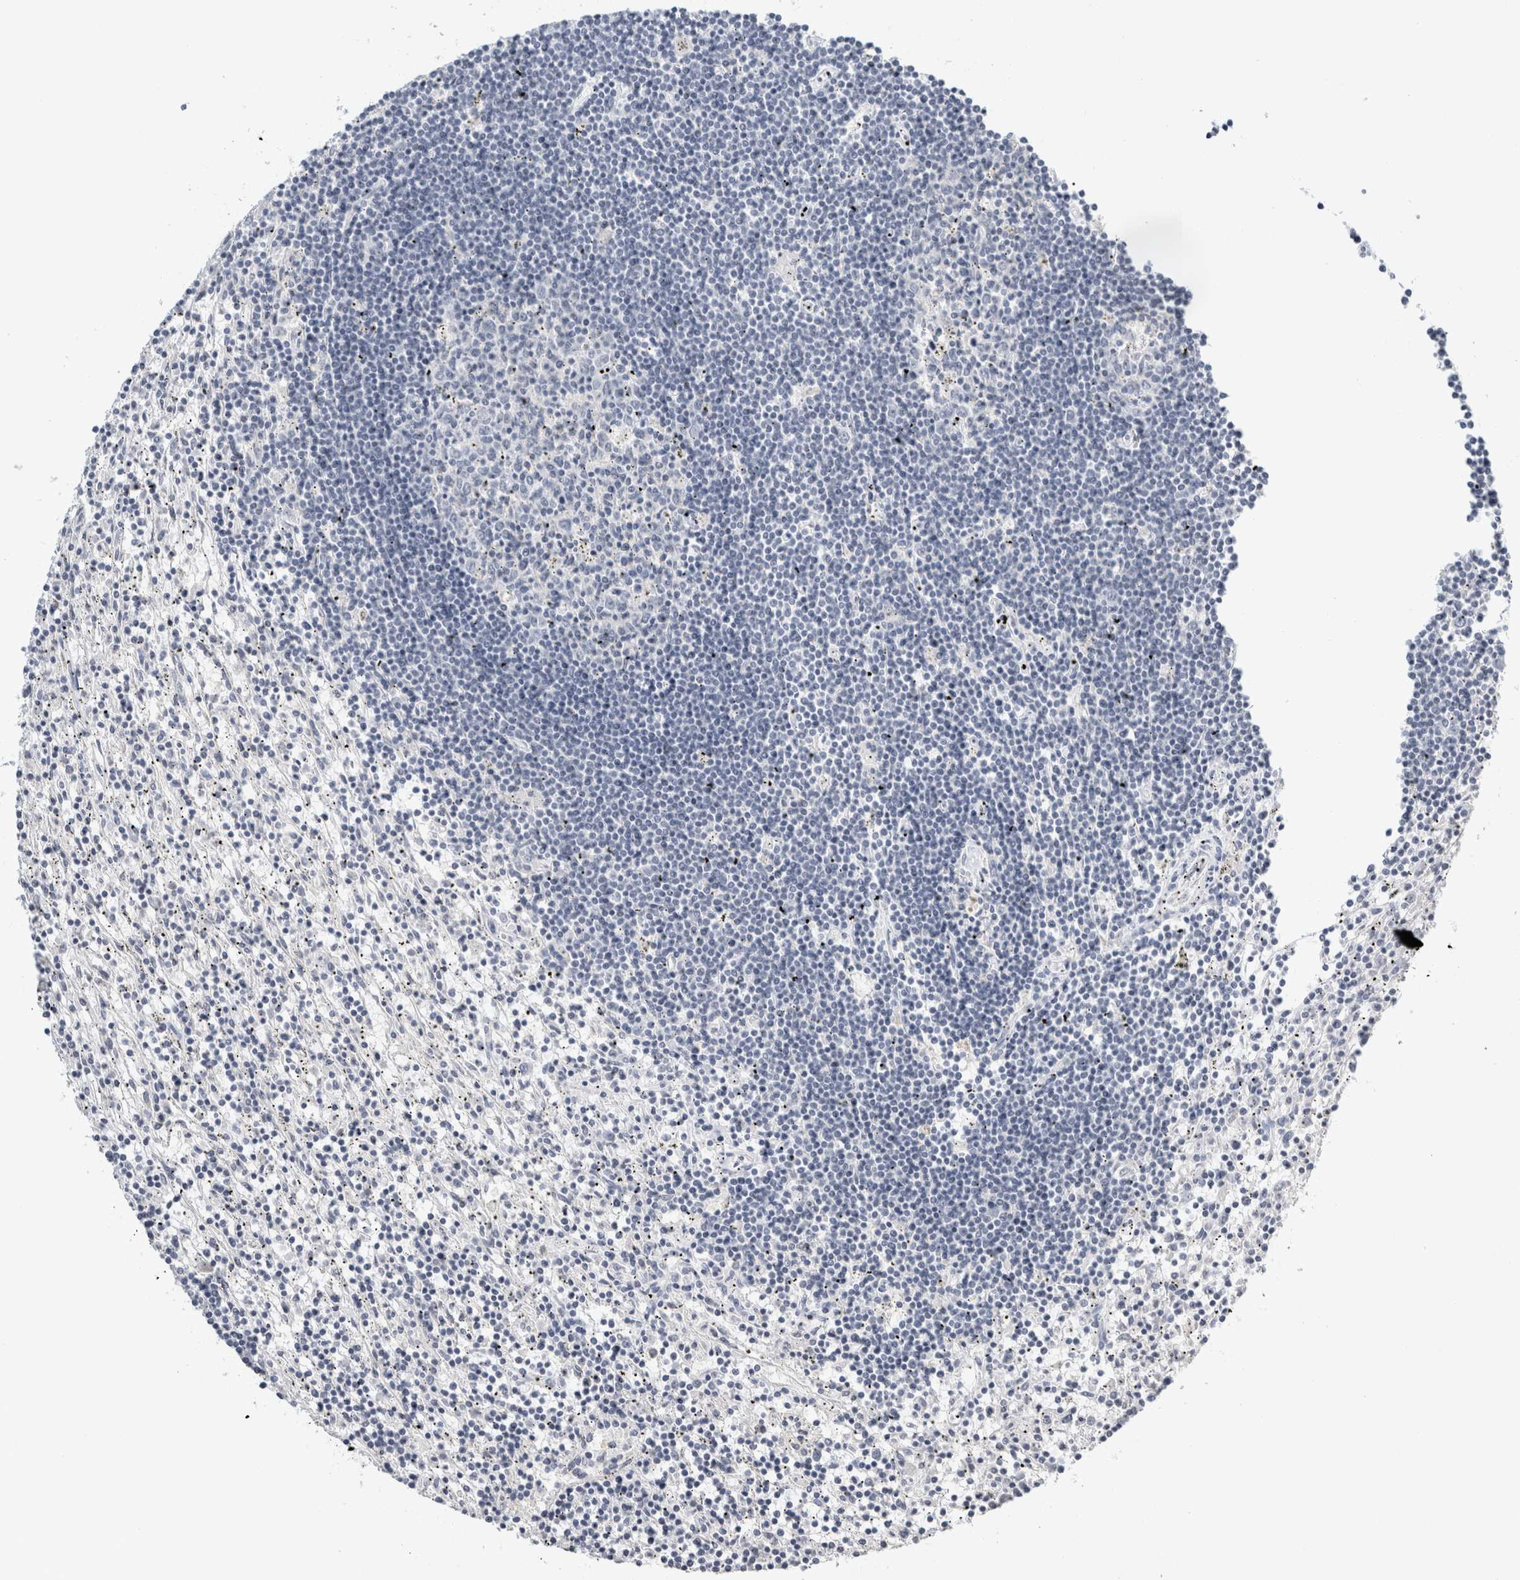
{"staining": {"intensity": "negative", "quantity": "none", "location": "none"}, "tissue": "lymphoma", "cell_type": "Tumor cells", "image_type": "cancer", "snomed": [{"axis": "morphology", "description": "Malignant lymphoma, non-Hodgkin's type, Low grade"}, {"axis": "topography", "description": "Spleen"}], "caption": "Tumor cells are negative for protein expression in human lymphoma. Nuclei are stained in blue.", "gene": "CRAT", "patient": {"sex": "male", "age": 76}}